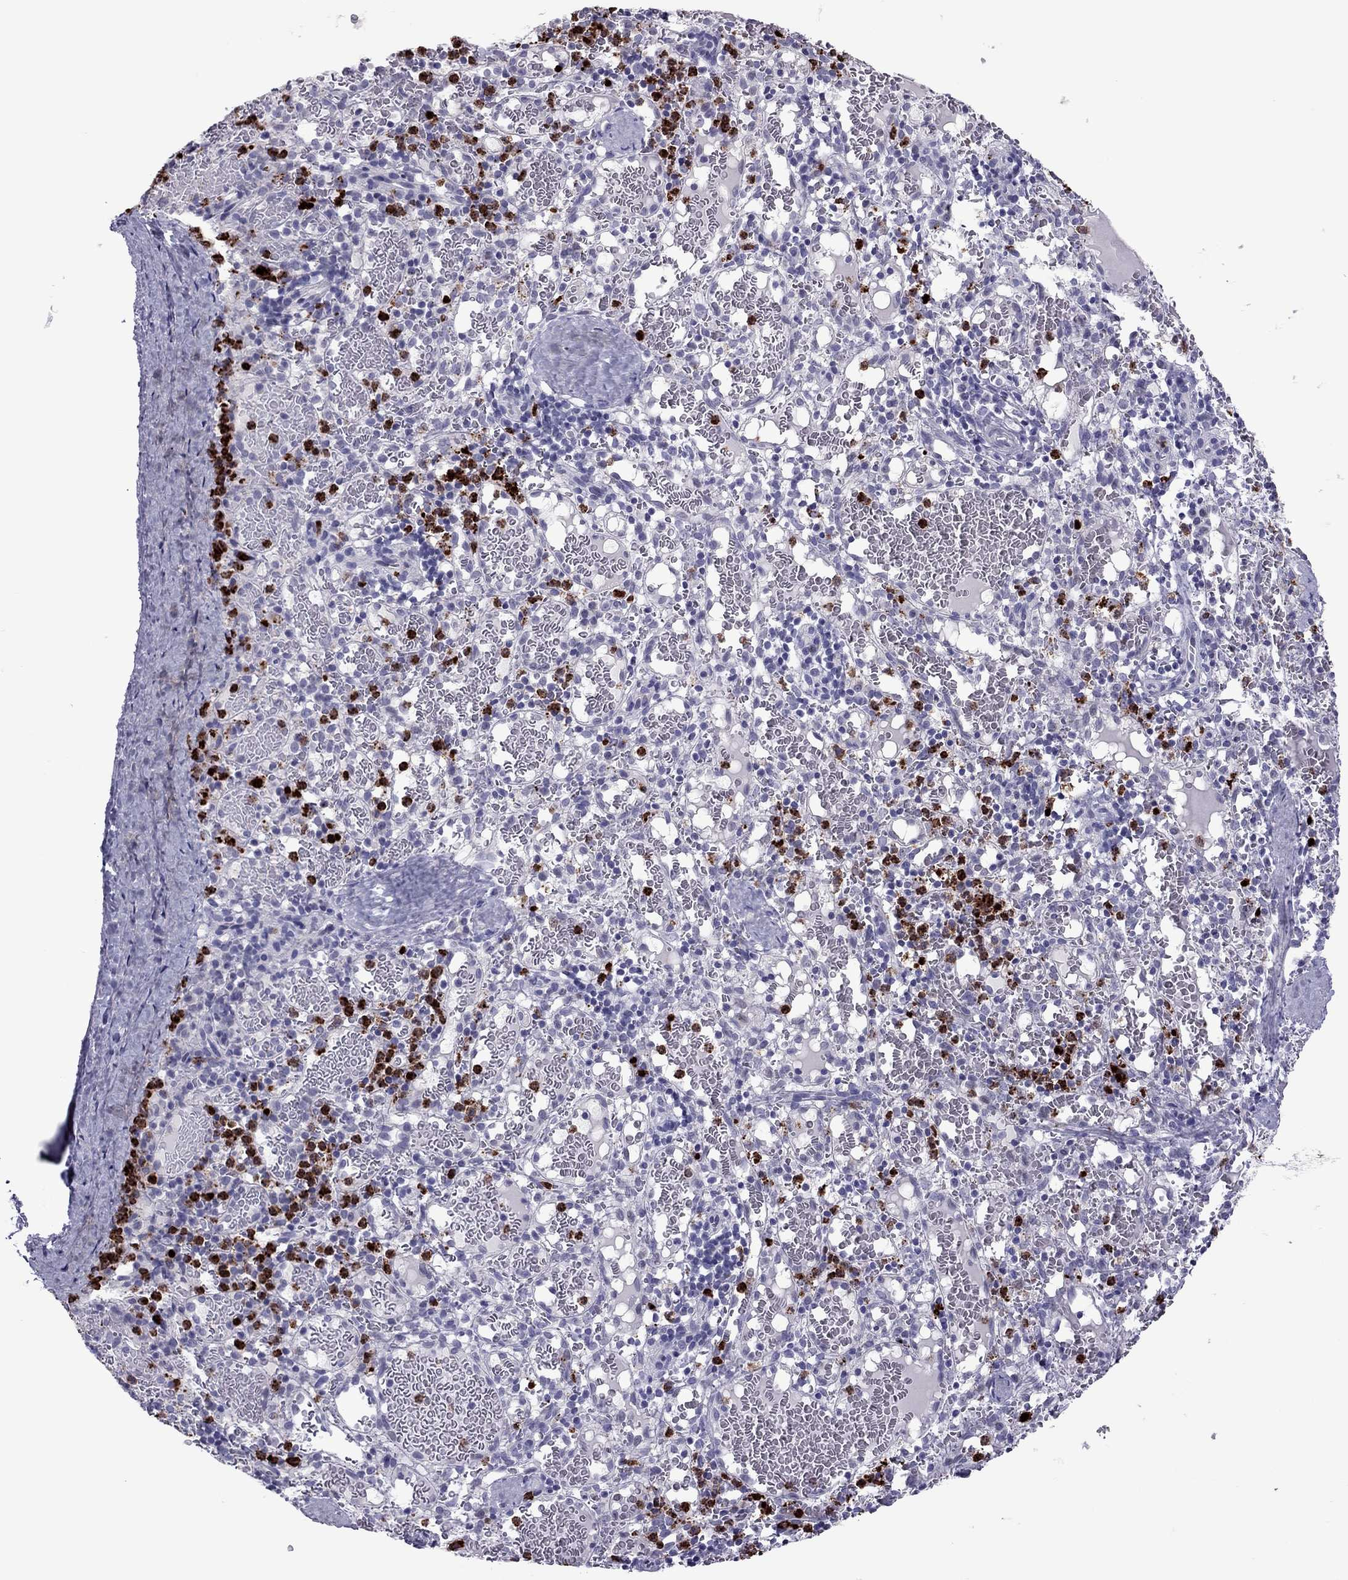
{"staining": {"intensity": "strong", "quantity": "<25%", "location": "cytoplasmic/membranous"}, "tissue": "spleen", "cell_type": "Cells in red pulp", "image_type": "normal", "snomed": [{"axis": "morphology", "description": "Normal tissue, NOS"}, {"axis": "topography", "description": "Spleen"}], "caption": "Protein expression analysis of unremarkable spleen displays strong cytoplasmic/membranous staining in about <25% of cells in red pulp. The staining was performed using DAB (3,3'-diaminobenzidine), with brown indicating positive protein expression. Nuclei are stained blue with hematoxylin.", "gene": "CCL27", "patient": {"sex": "male", "age": 11}}